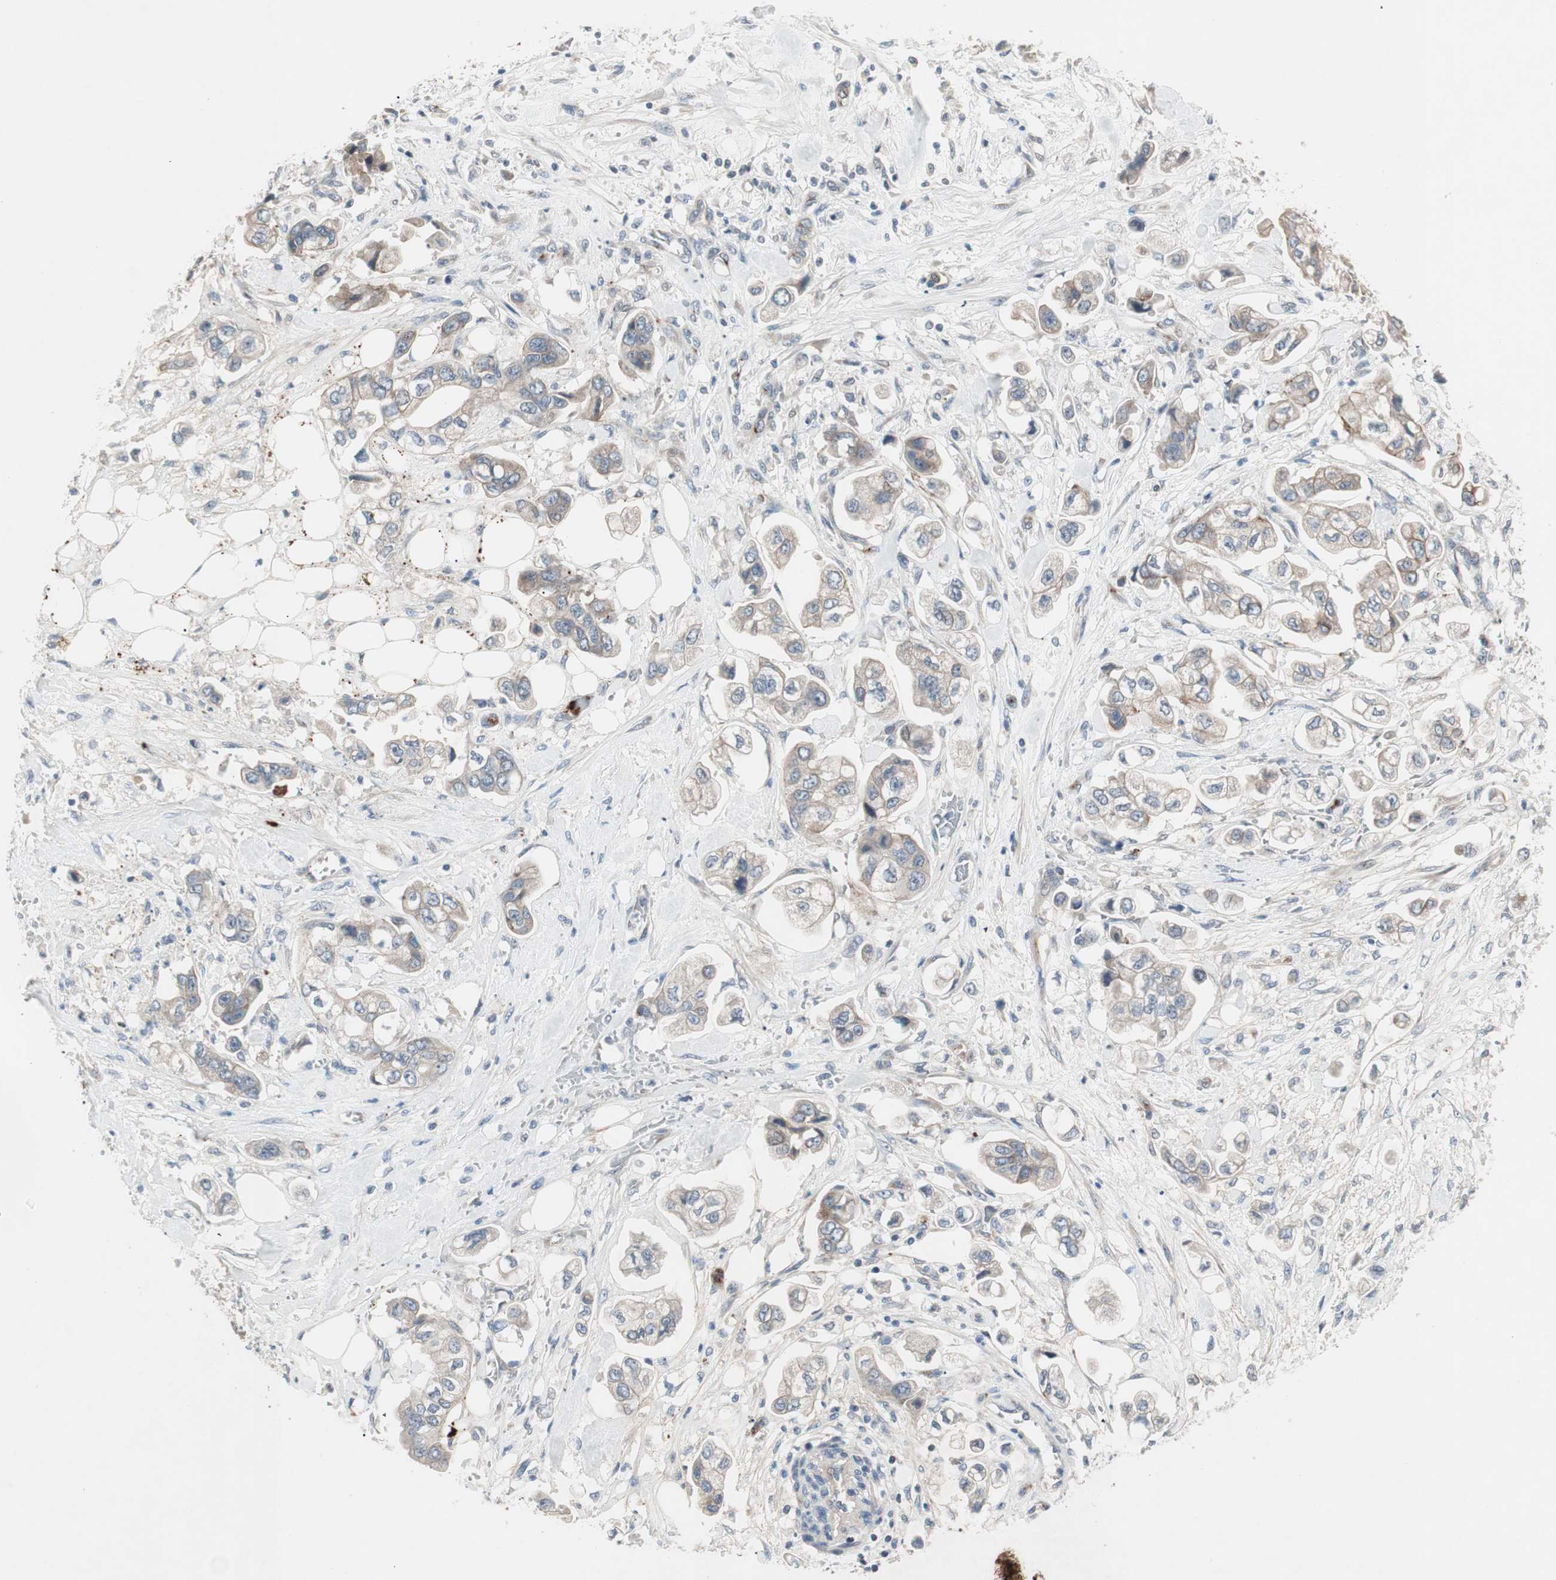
{"staining": {"intensity": "moderate", "quantity": ">75%", "location": "cytoplasmic/membranous"}, "tissue": "stomach cancer", "cell_type": "Tumor cells", "image_type": "cancer", "snomed": [{"axis": "morphology", "description": "Adenocarcinoma, NOS"}, {"axis": "topography", "description": "Stomach"}], "caption": "IHC (DAB (3,3'-diaminobenzidine)) staining of stomach adenocarcinoma displays moderate cytoplasmic/membranous protein expression in approximately >75% of tumor cells.", "gene": "FGFR4", "patient": {"sex": "male", "age": 62}}